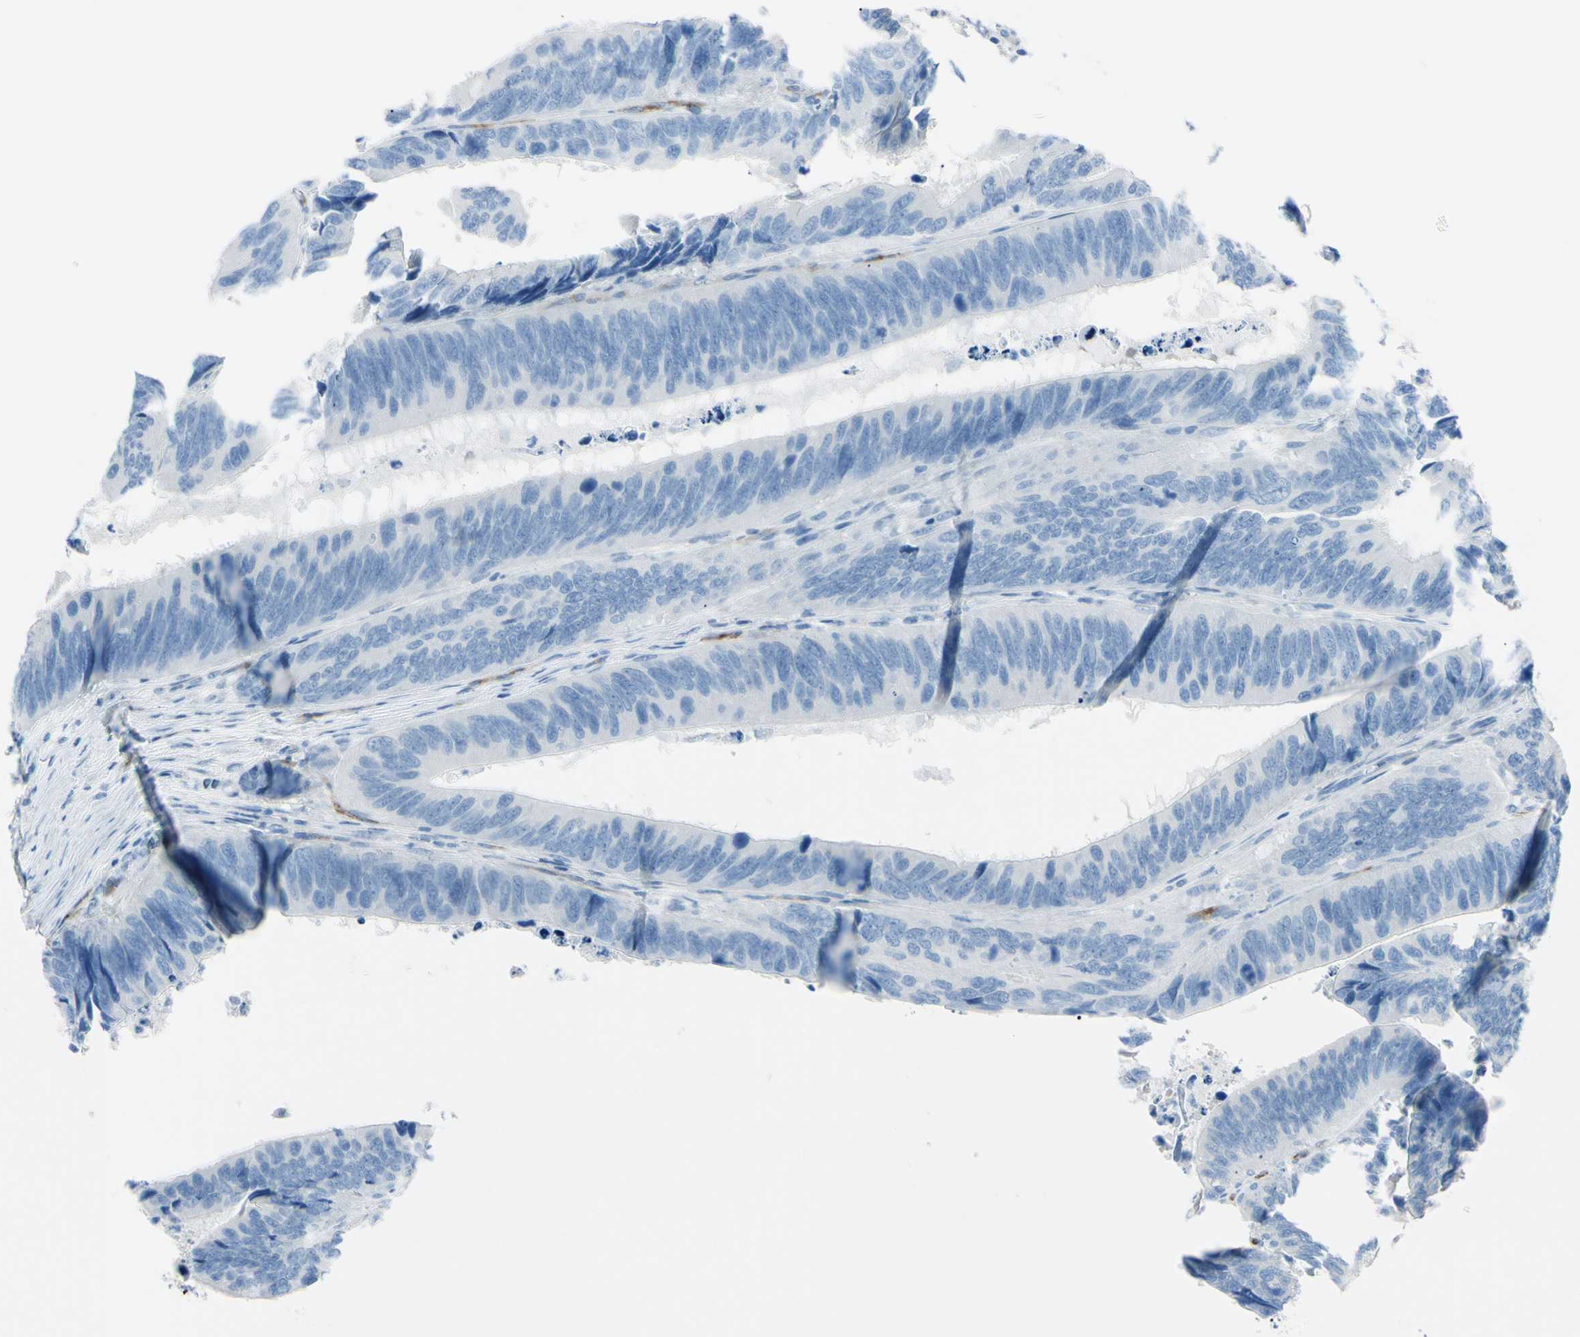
{"staining": {"intensity": "negative", "quantity": "none", "location": "none"}, "tissue": "colorectal cancer", "cell_type": "Tumor cells", "image_type": "cancer", "snomed": [{"axis": "morphology", "description": "Adenocarcinoma, NOS"}, {"axis": "topography", "description": "Colon"}], "caption": "Immunohistochemical staining of colorectal cancer exhibits no significant positivity in tumor cells.", "gene": "FOLH1", "patient": {"sex": "male", "age": 72}}